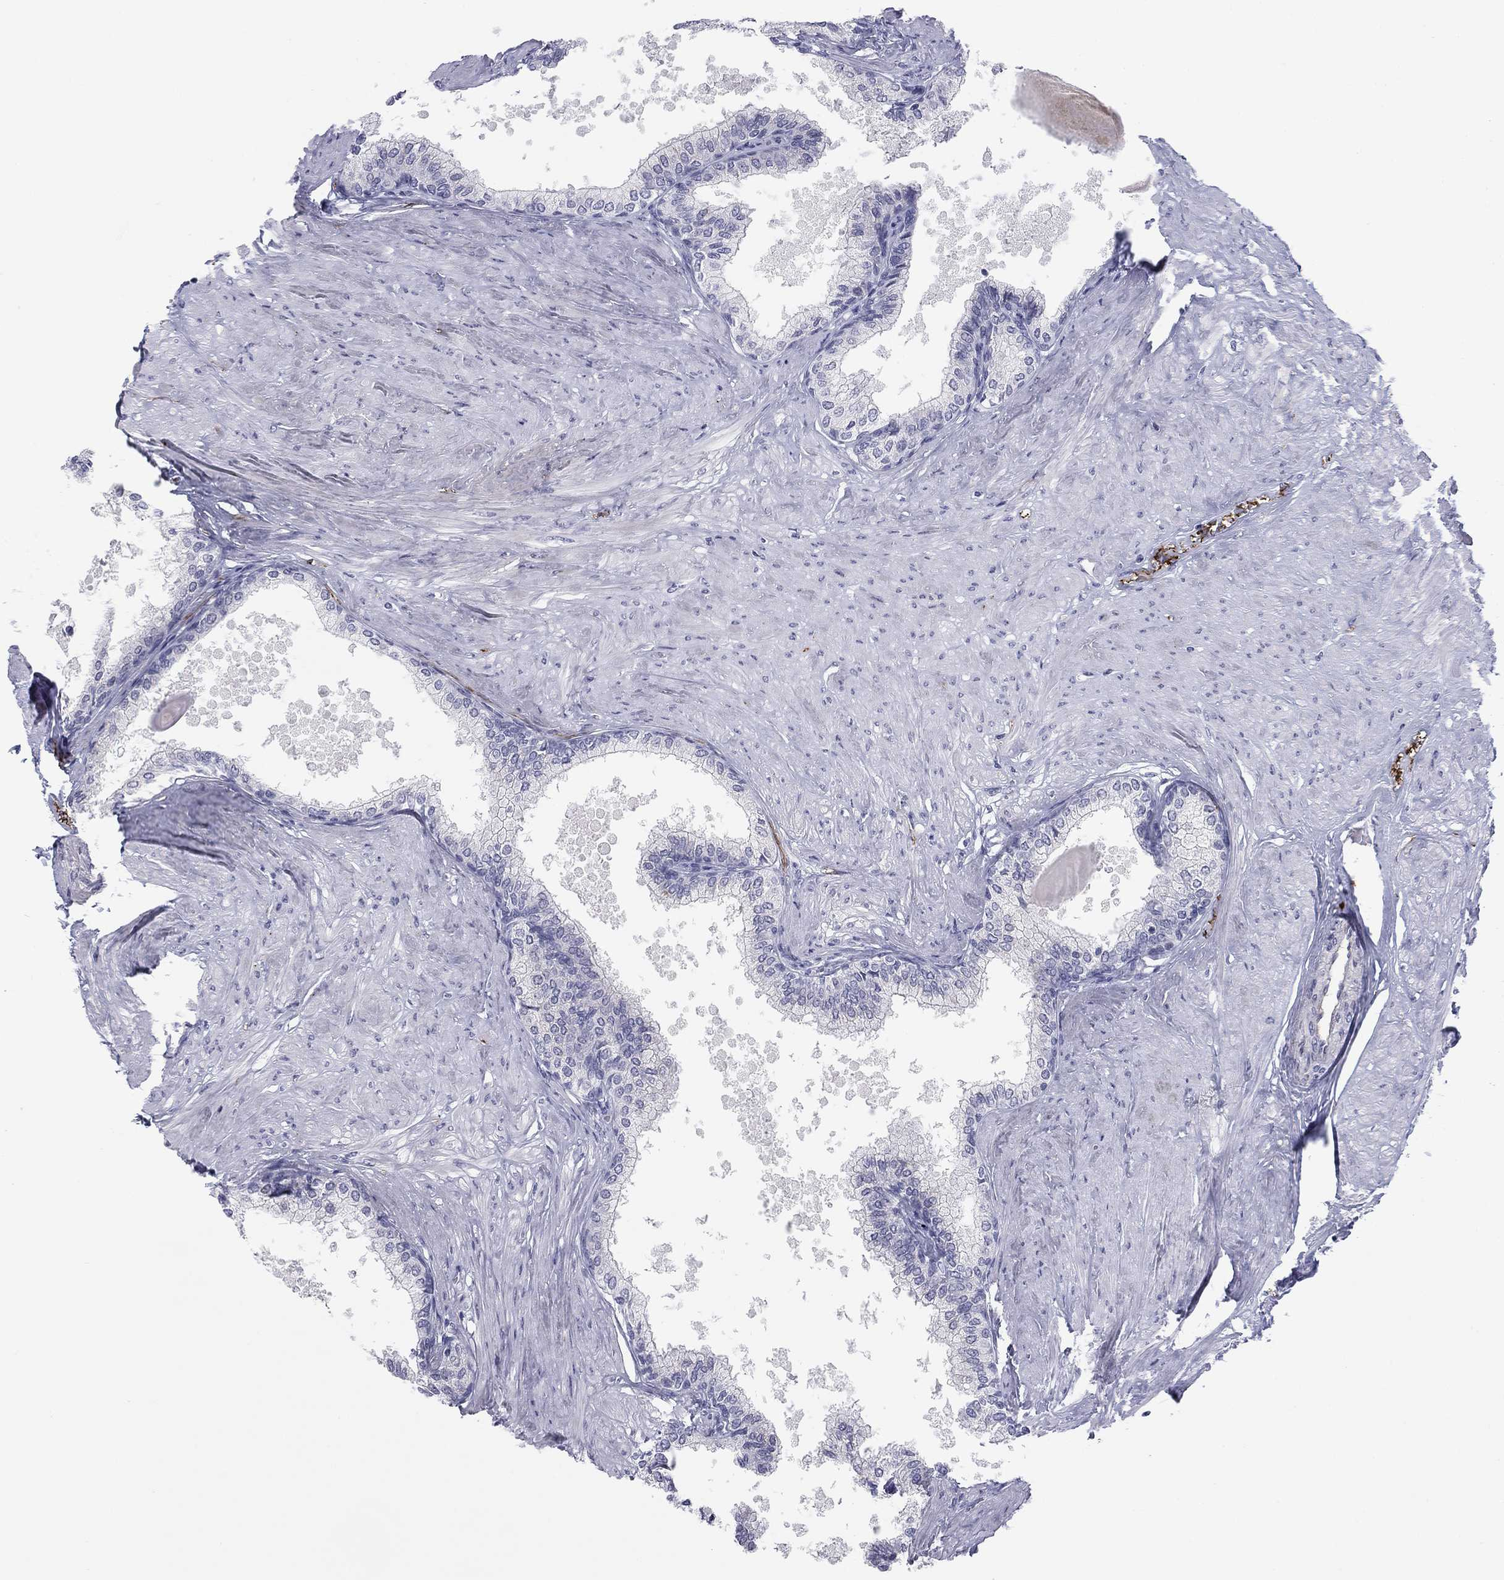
{"staining": {"intensity": "negative", "quantity": "none", "location": "none"}, "tissue": "prostate", "cell_type": "Glandular cells", "image_type": "normal", "snomed": [{"axis": "morphology", "description": "Normal tissue, NOS"}, {"axis": "topography", "description": "Prostate"}], "caption": "IHC histopathology image of benign prostate: human prostate stained with DAB demonstrates no significant protein positivity in glandular cells.", "gene": "PRPH", "patient": {"sex": "male", "age": 63}}